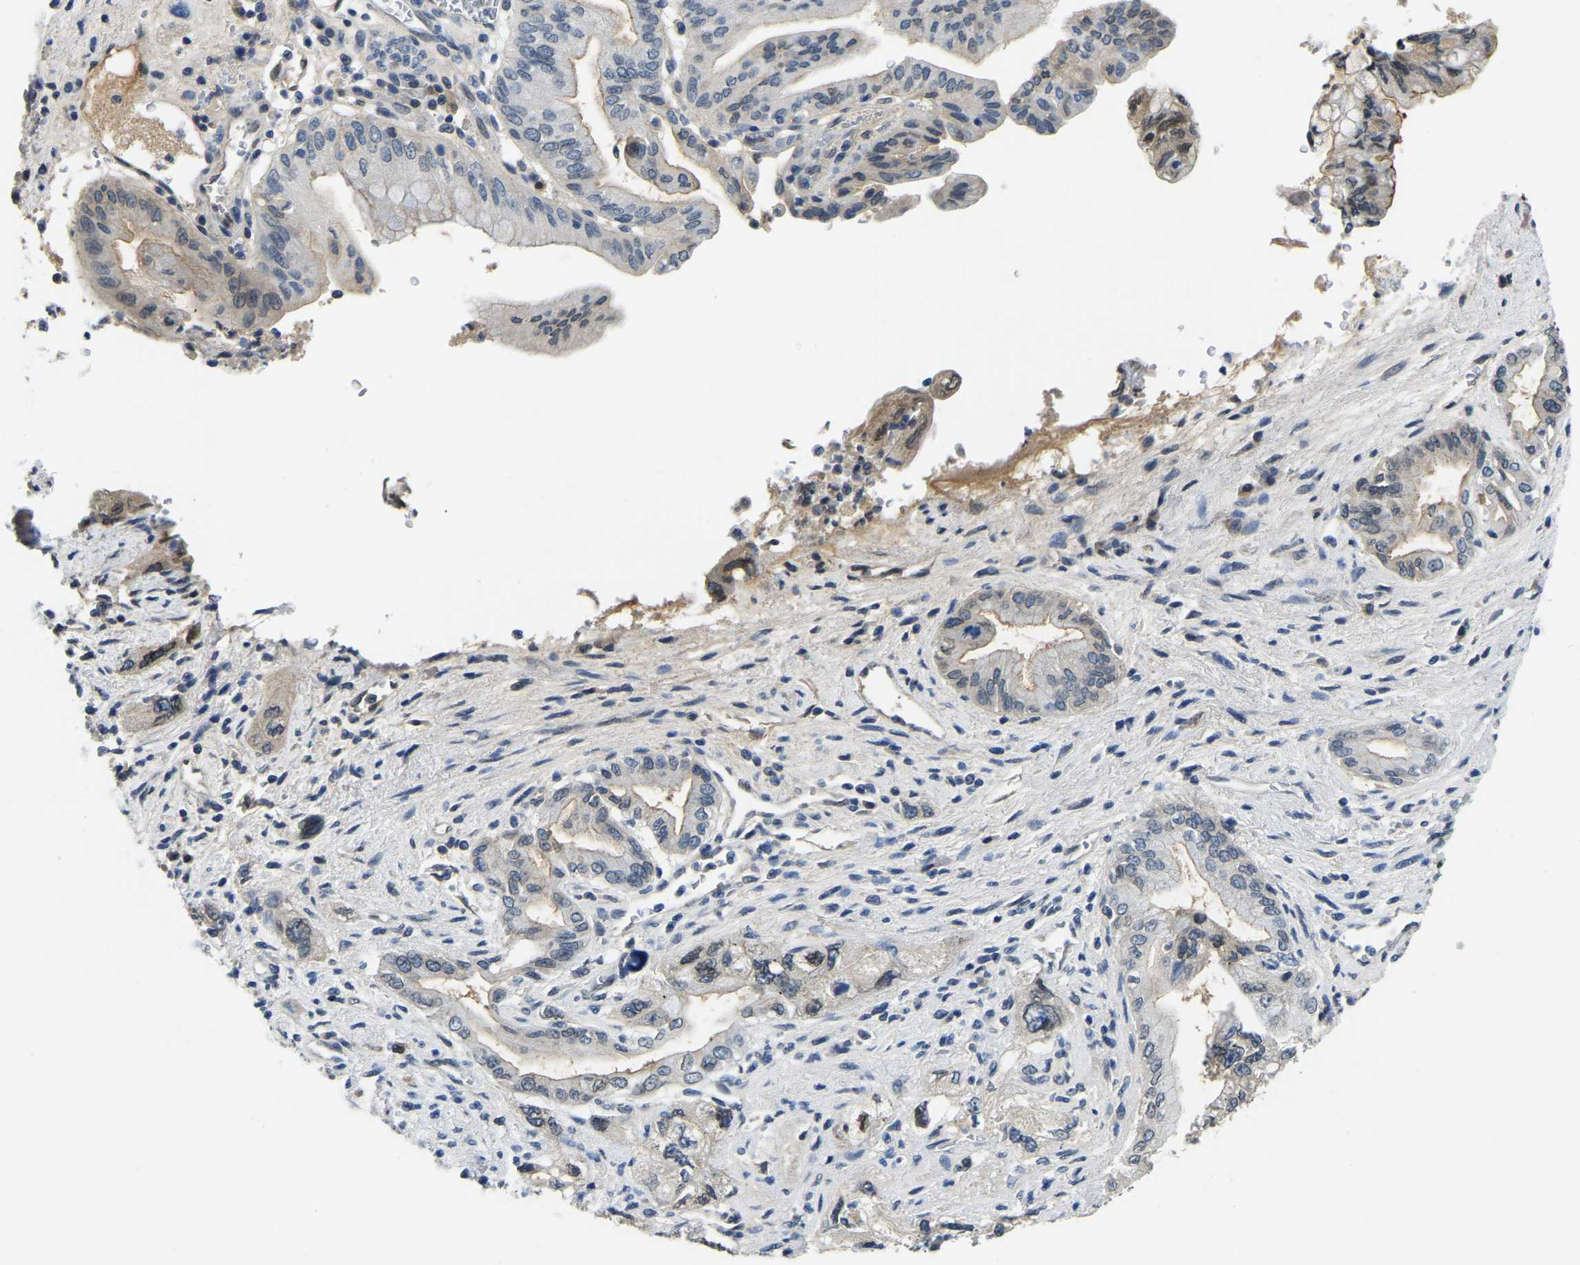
{"staining": {"intensity": "negative", "quantity": "none", "location": "none"}, "tissue": "pancreatic cancer", "cell_type": "Tumor cells", "image_type": "cancer", "snomed": [{"axis": "morphology", "description": "Adenocarcinoma, NOS"}, {"axis": "topography", "description": "Pancreas"}], "caption": "Tumor cells are negative for protein expression in human adenocarcinoma (pancreatic). (DAB (3,3'-diaminobenzidine) immunohistochemistry with hematoxylin counter stain).", "gene": "RANBP2", "patient": {"sex": "female", "age": 73}}